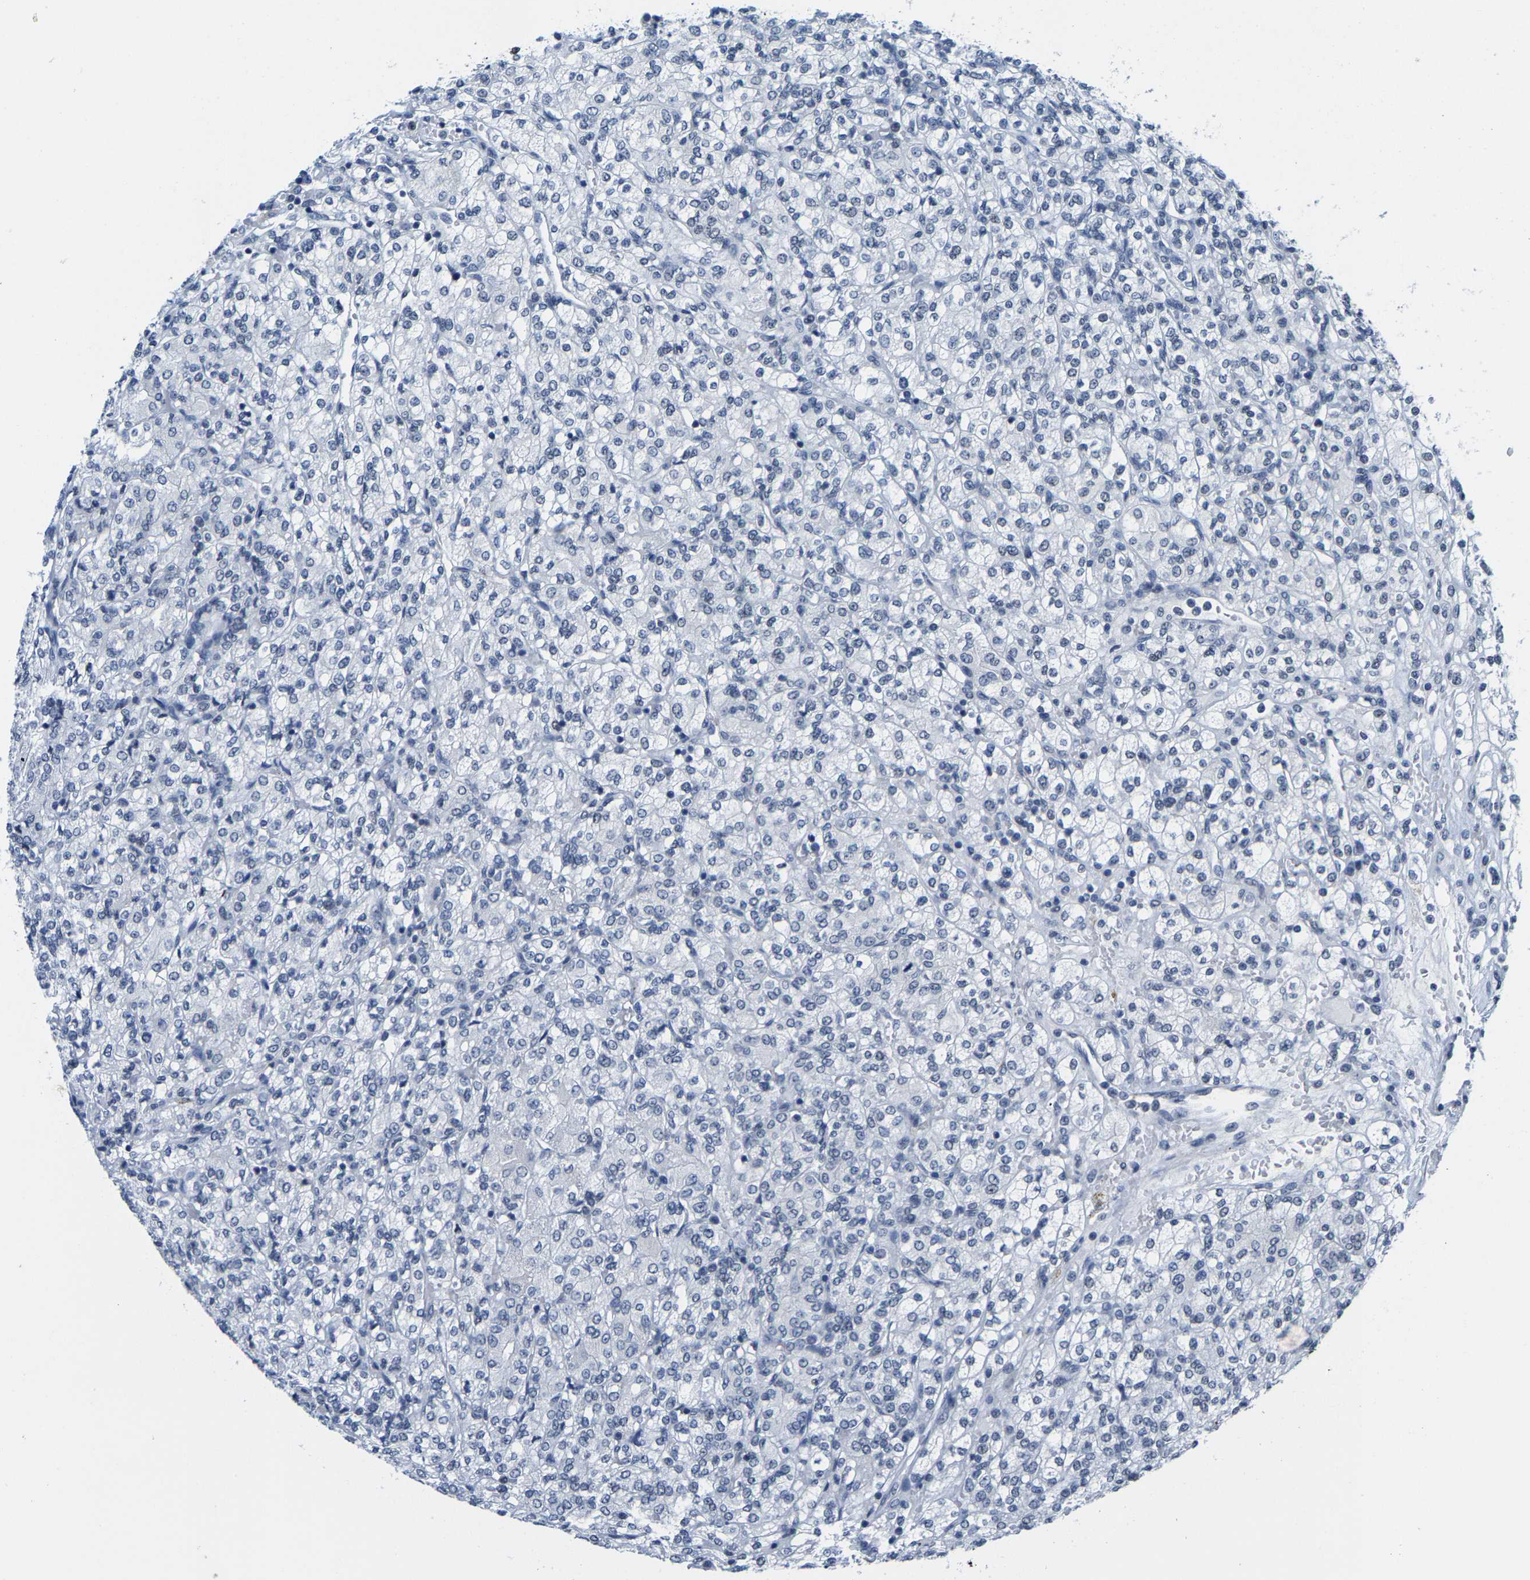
{"staining": {"intensity": "negative", "quantity": "none", "location": "none"}, "tissue": "renal cancer", "cell_type": "Tumor cells", "image_type": "cancer", "snomed": [{"axis": "morphology", "description": "Adenocarcinoma, NOS"}, {"axis": "topography", "description": "Kidney"}], "caption": "This micrograph is of adenocarcinoma (renal) stained with immunohistochemistry (IHC) to label a protein in brown with the nuclei are counter-stained blue. There is no positivity in tumor cells.", "gene": "SETD1B", "patient": {"sex": "male", "age": 77}}